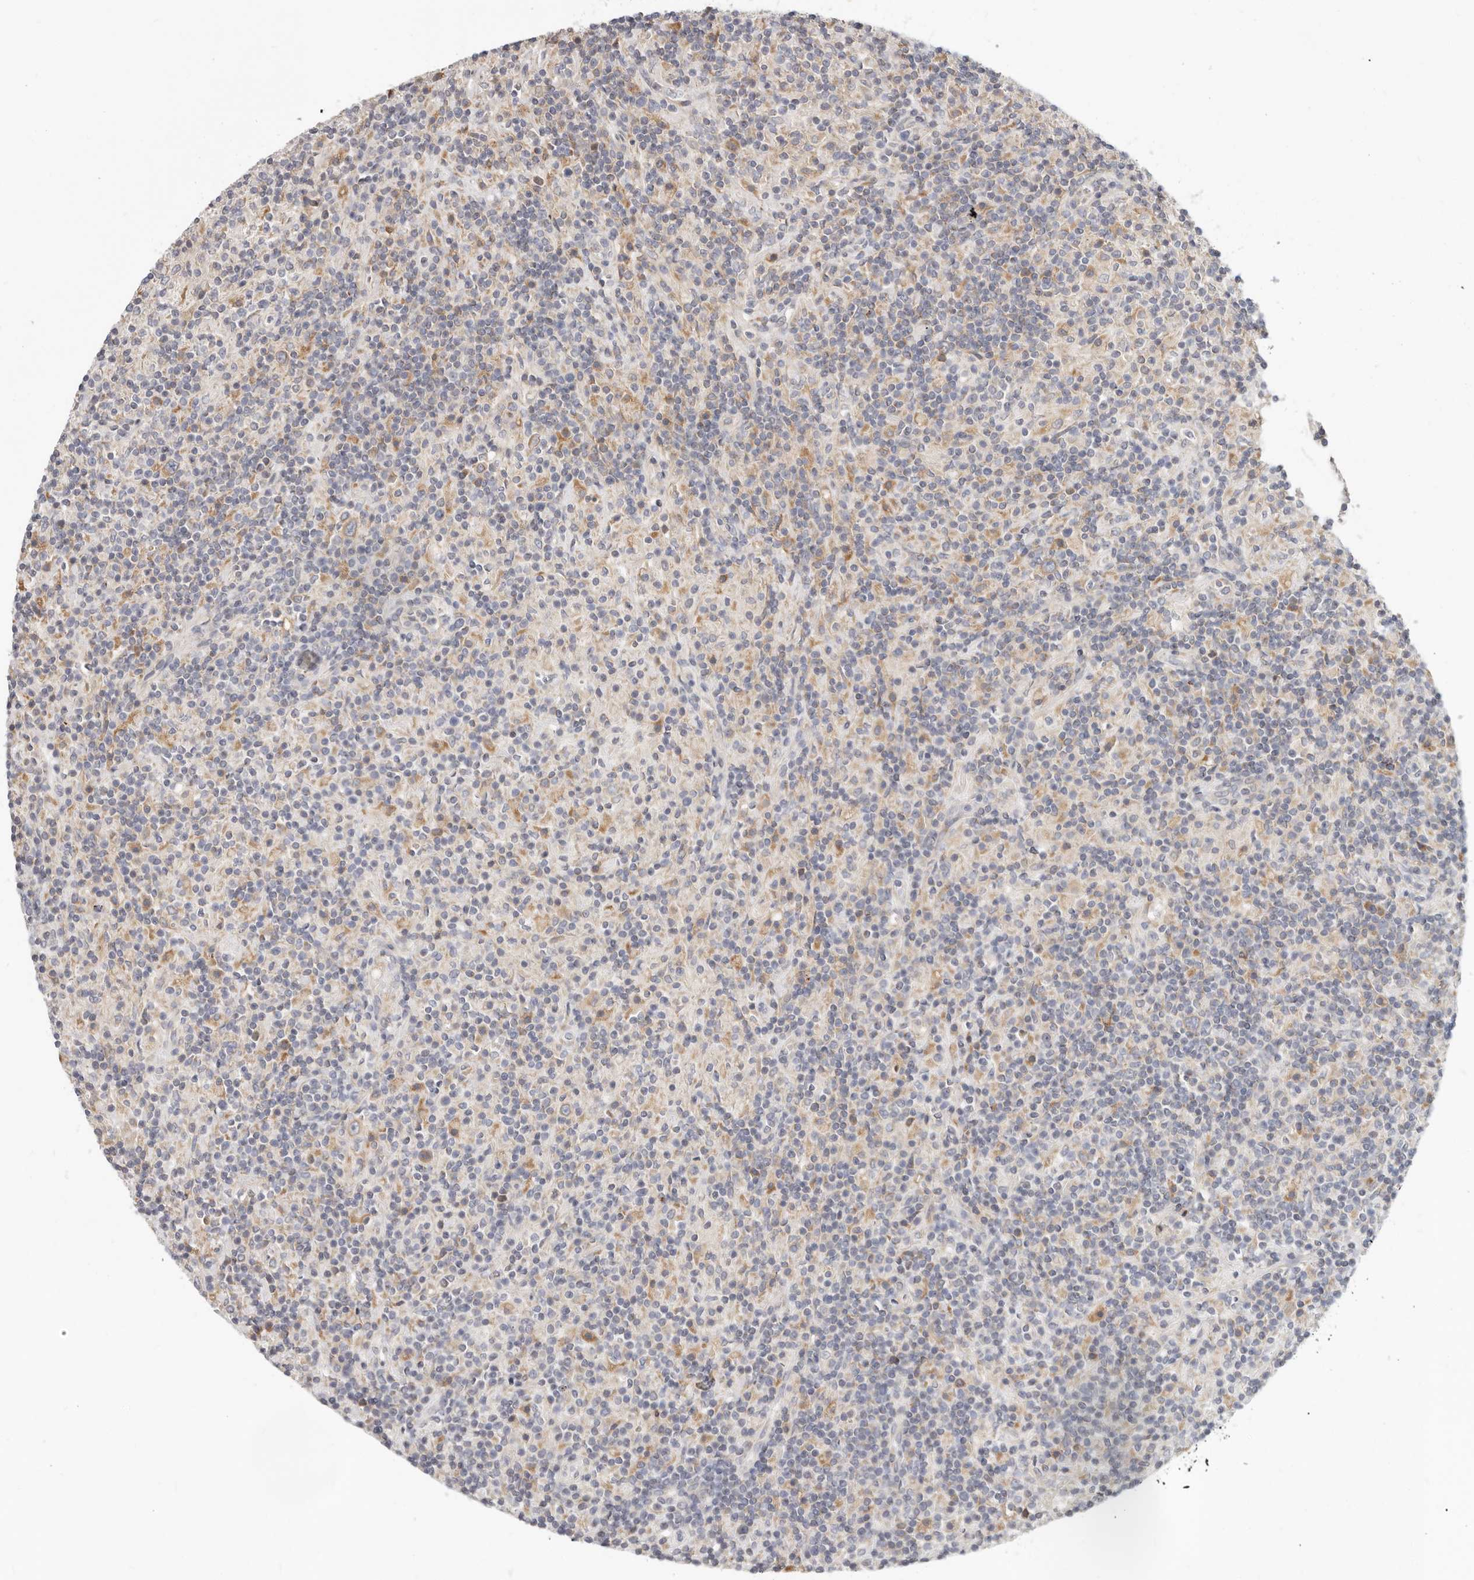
{"staining": {"intensity": "weak", "quantity": ">75%", "location": "cytoplasmic/membranous"}, "tissue": "lymphoma", "cell_type": "Tumor cells", "image_type": "cancer", "snomed": [{"axis": "morphology", "description": "Hodgkin's disease, NOS"}, {"axis": "topography", "description": "Lymph node"}], "caption": "Protein staining displays weak cytoplasmic/membranous positivity in approximately >75% of tumor cells in Hodgkin's disease.", "gene": "TFB2M", "patient": {"sex": "male", "age": 70}}